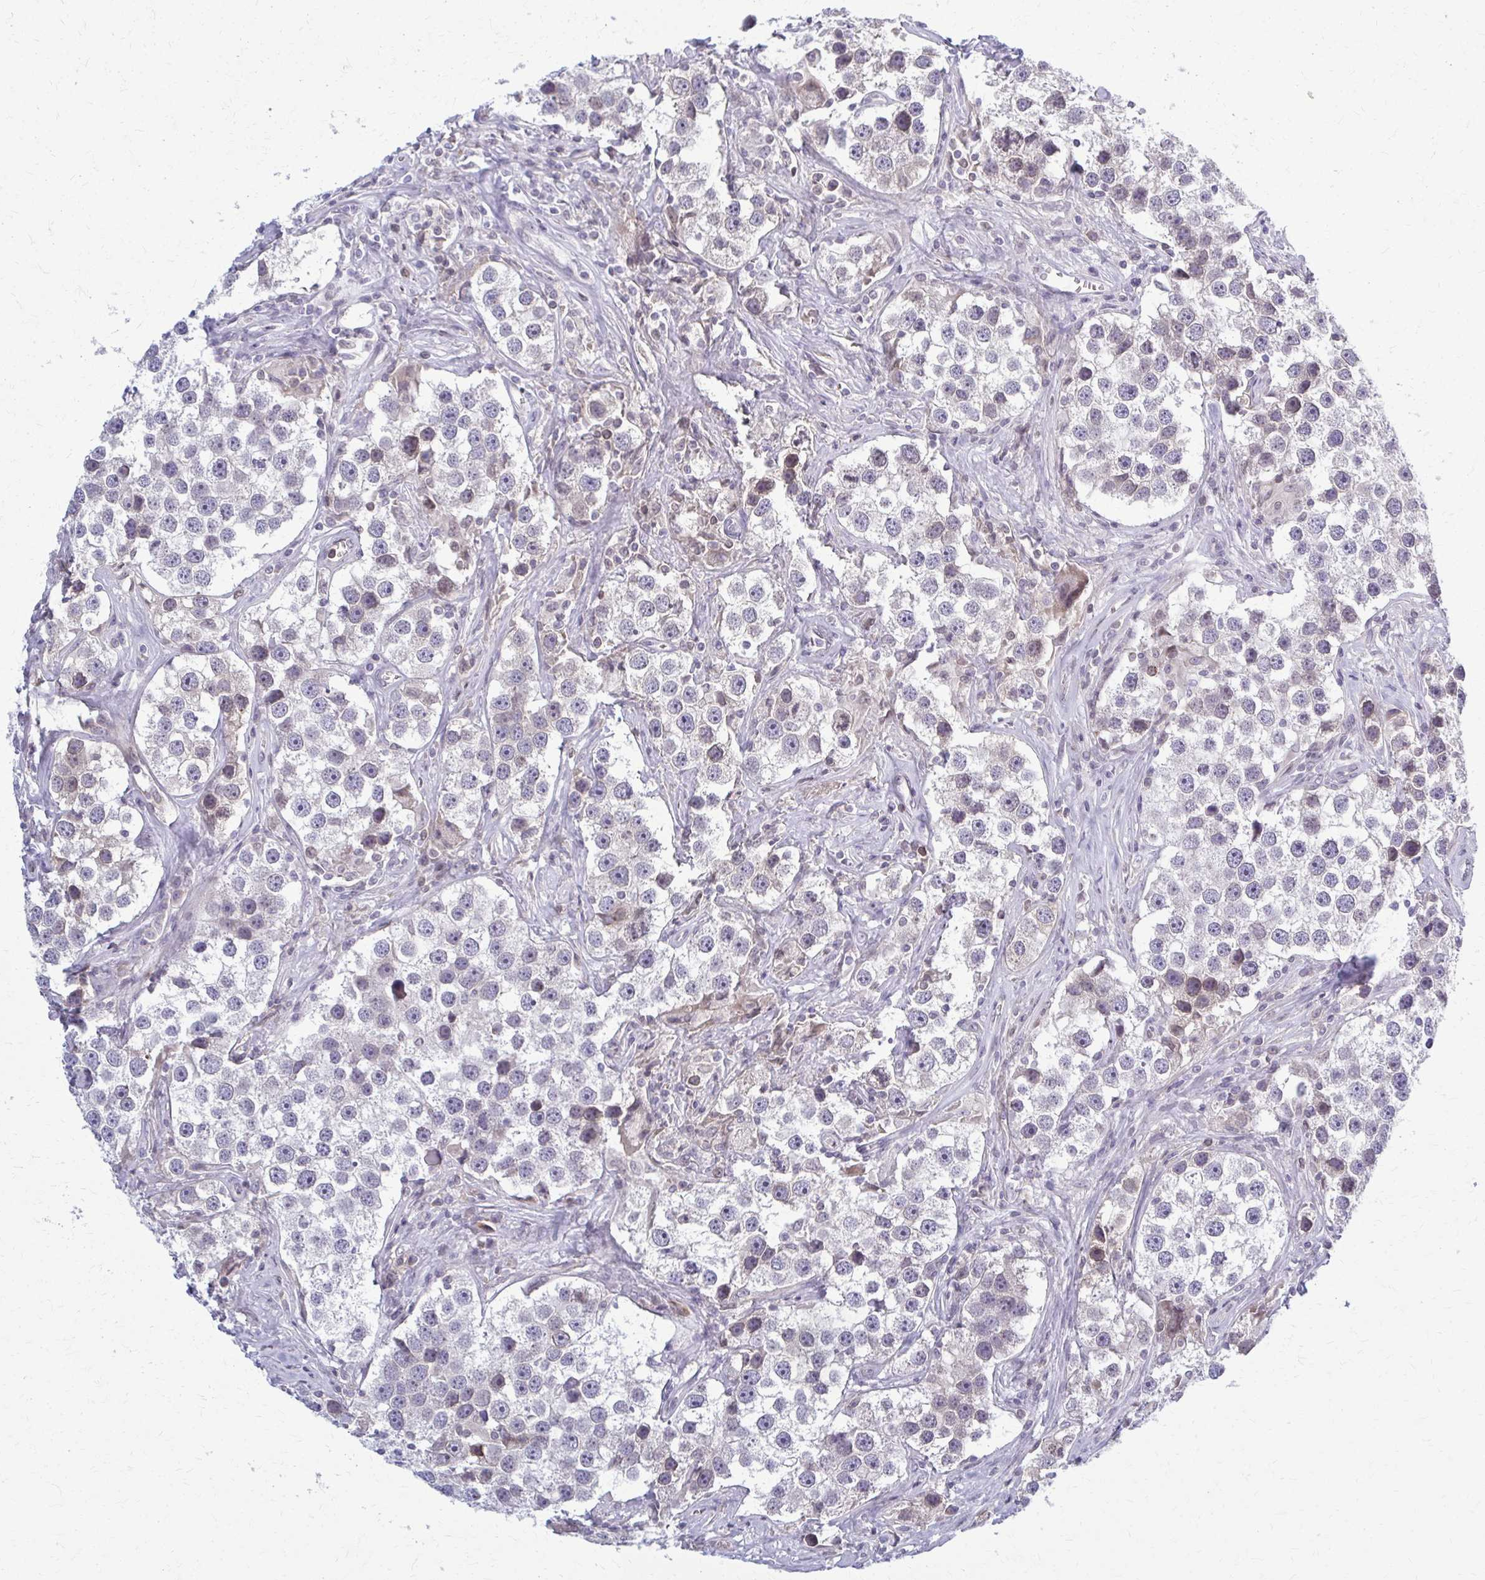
{"staining": {"intensity": "negative", "quantity": "none", "location": "none"}, "tissue": "testis cancer", "cell_type": "Tumor cells", "image_type": "cancer", "snomed": [{"axis": "morphology", "description": "Seminoma, NOS"}, {"axis": "topography", "description": "Testis"}], "caption": "A micrograph of testis cancer (seminoma) stained for a protein displays no brown staining in tumor cells.", "gene": "MCRIP2", "patient": {"sex": "male", "age": 49}}